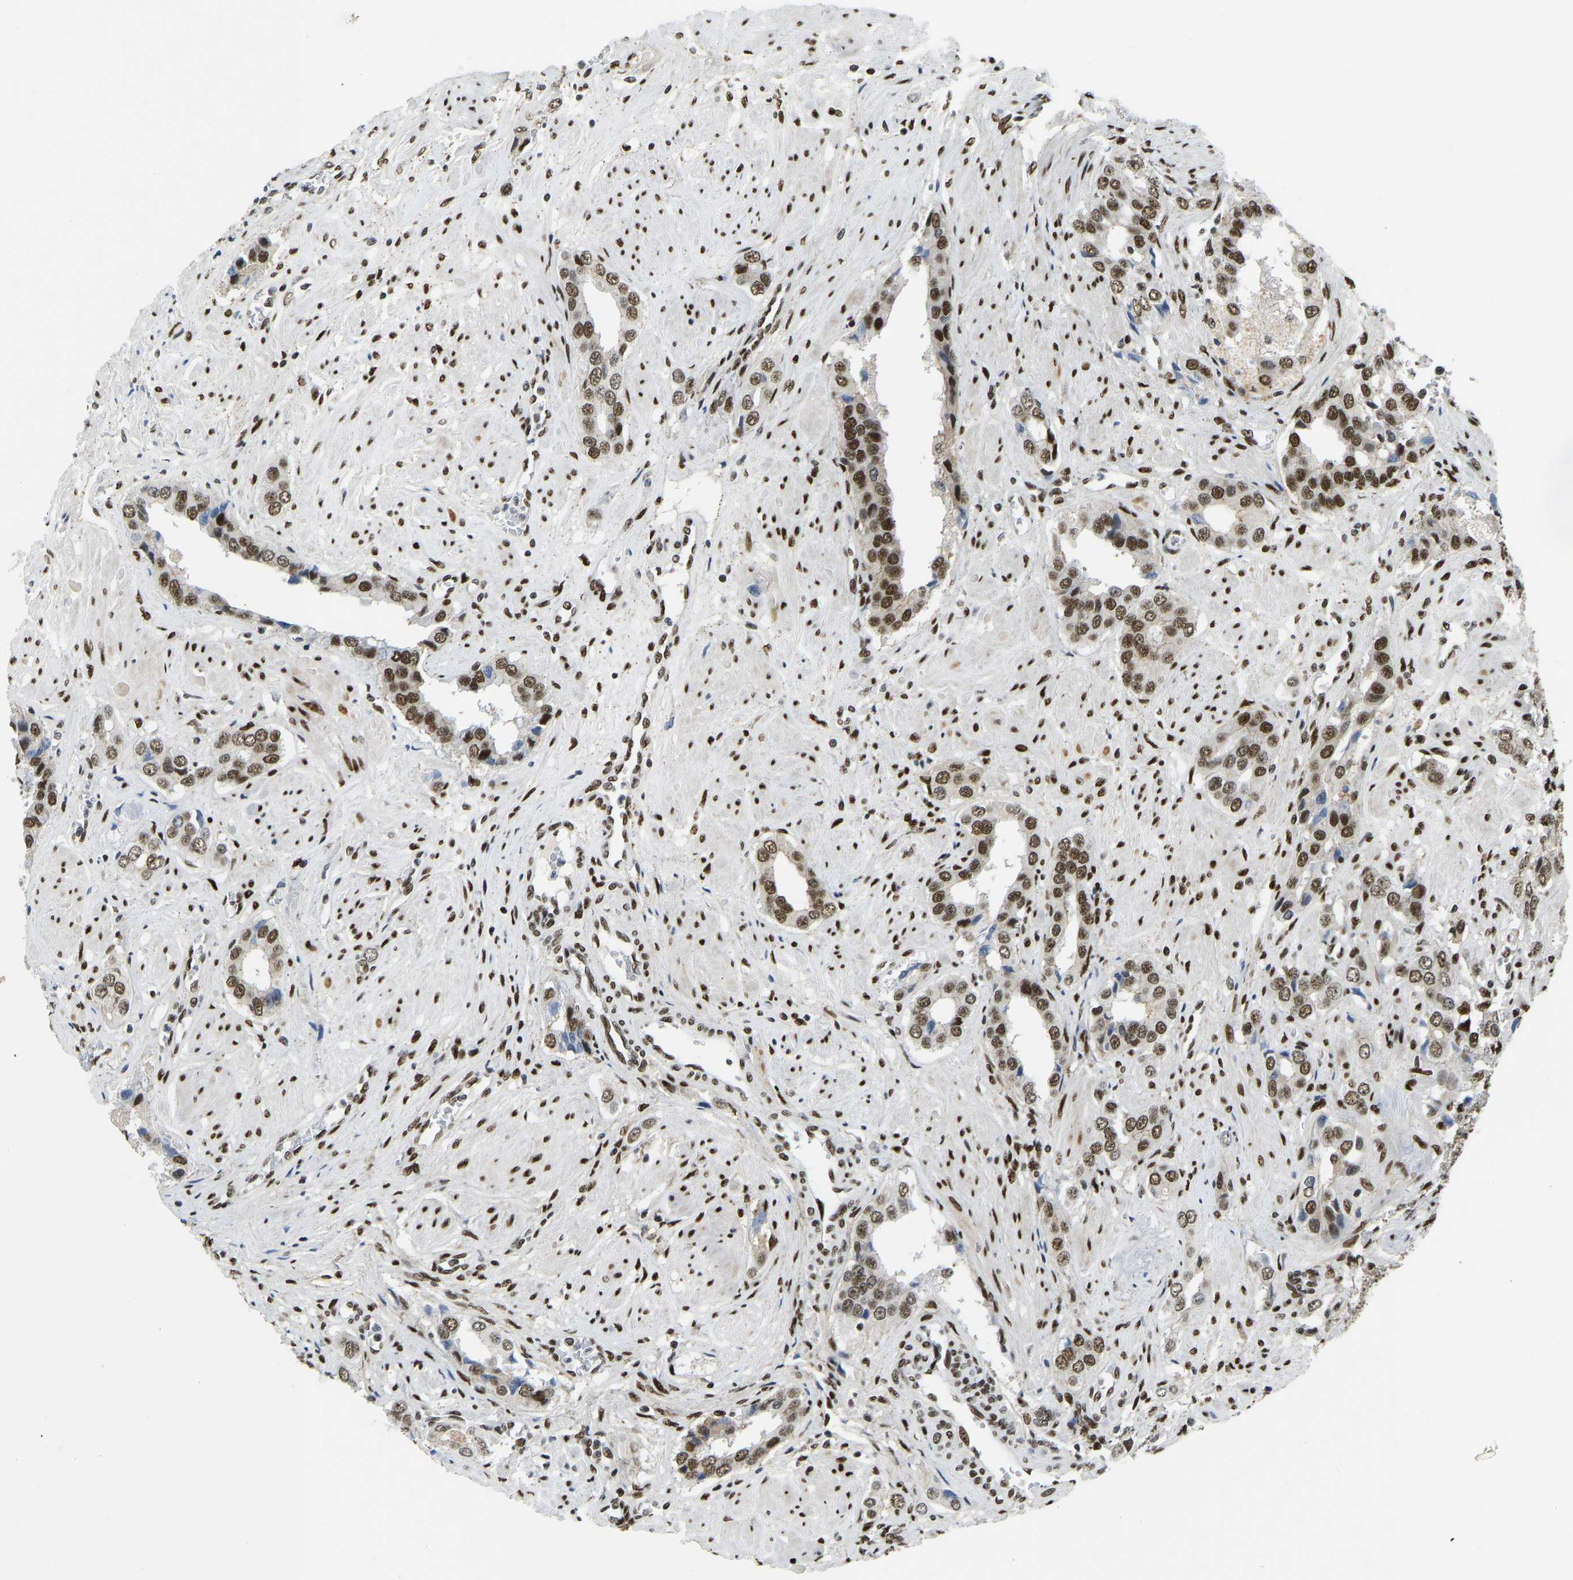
{"staining": {"intensity": "moderate", "quantity": ">75%", "location": "nuclear"}, "tissue": "prostate cancer", "cell_type": "Tumor cells", "image_type": "cancer", "snomed": [{"axis": "morphology", "description": "Adenocarcinoma, High grade"}, {"axis": "topography", "description": "Prostate"}], "caption": "This is an image of IHC staining of high-grade adenocarcinoma (prostate), which shows moderate positivity in the nuclear of tumor cells.", "gene": "FOXK1", "patient": {"sex": "male", "age": 52}}